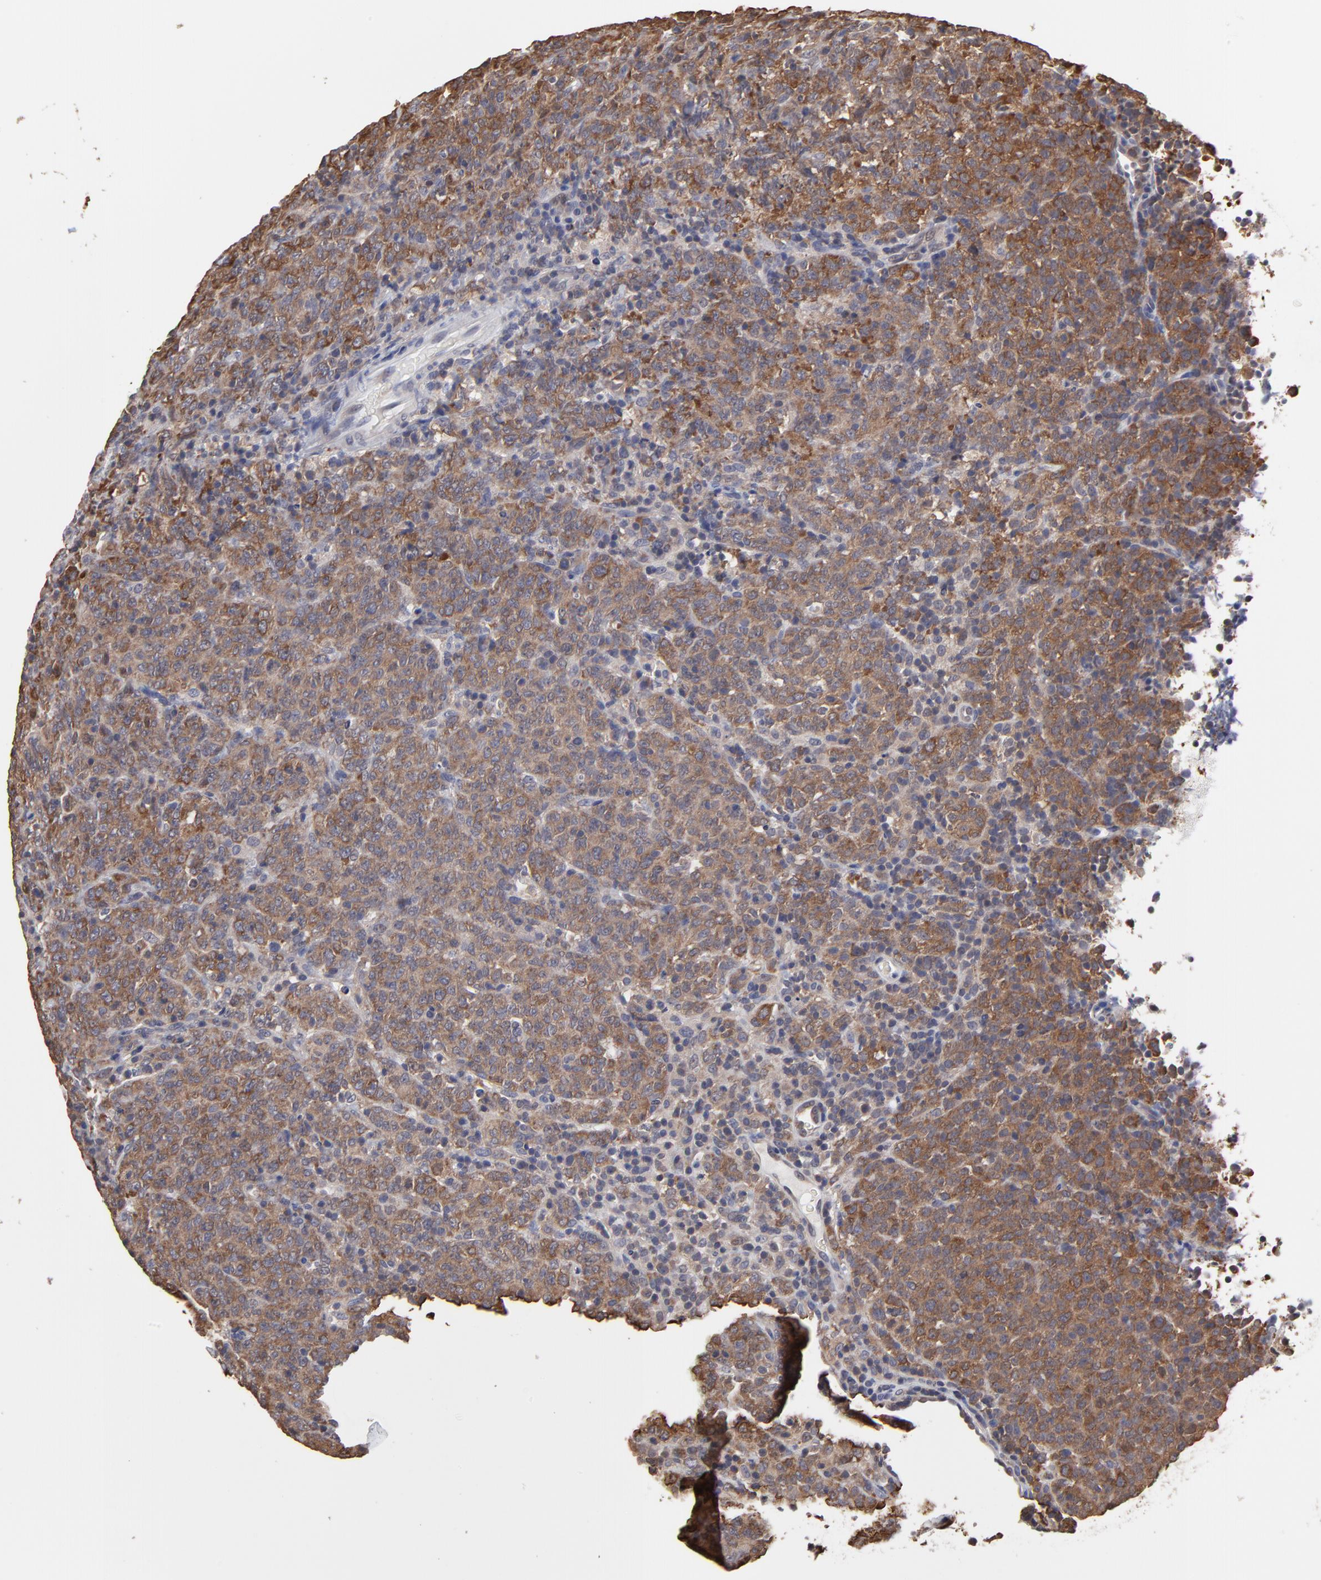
{"staining": {"intensity": "moderate", "quantity": ">75%", "location": "cytoplasmic/membranous"}, "tissue": "lymphoma", "cell_type": "Tumor cells", "image_type": "cancer", "snomed": [{"axis": "morphology", "description": "Malignant lymphoma, non-Hodgkin's type, High grade"}, {"axis": "topography", "description": "Tonsil"}], "caption": "IHC (DAB (3,3'-diaminobenzidine)) staining of human malignant lymphoma, non-Hodgkin's type (high-grade) reveals moderate cytoplasmic/membranous protein staining in approximately >75% of tumor cells.", "gene": "CCT2", "patient": {"sex": "female", "age": 36}}